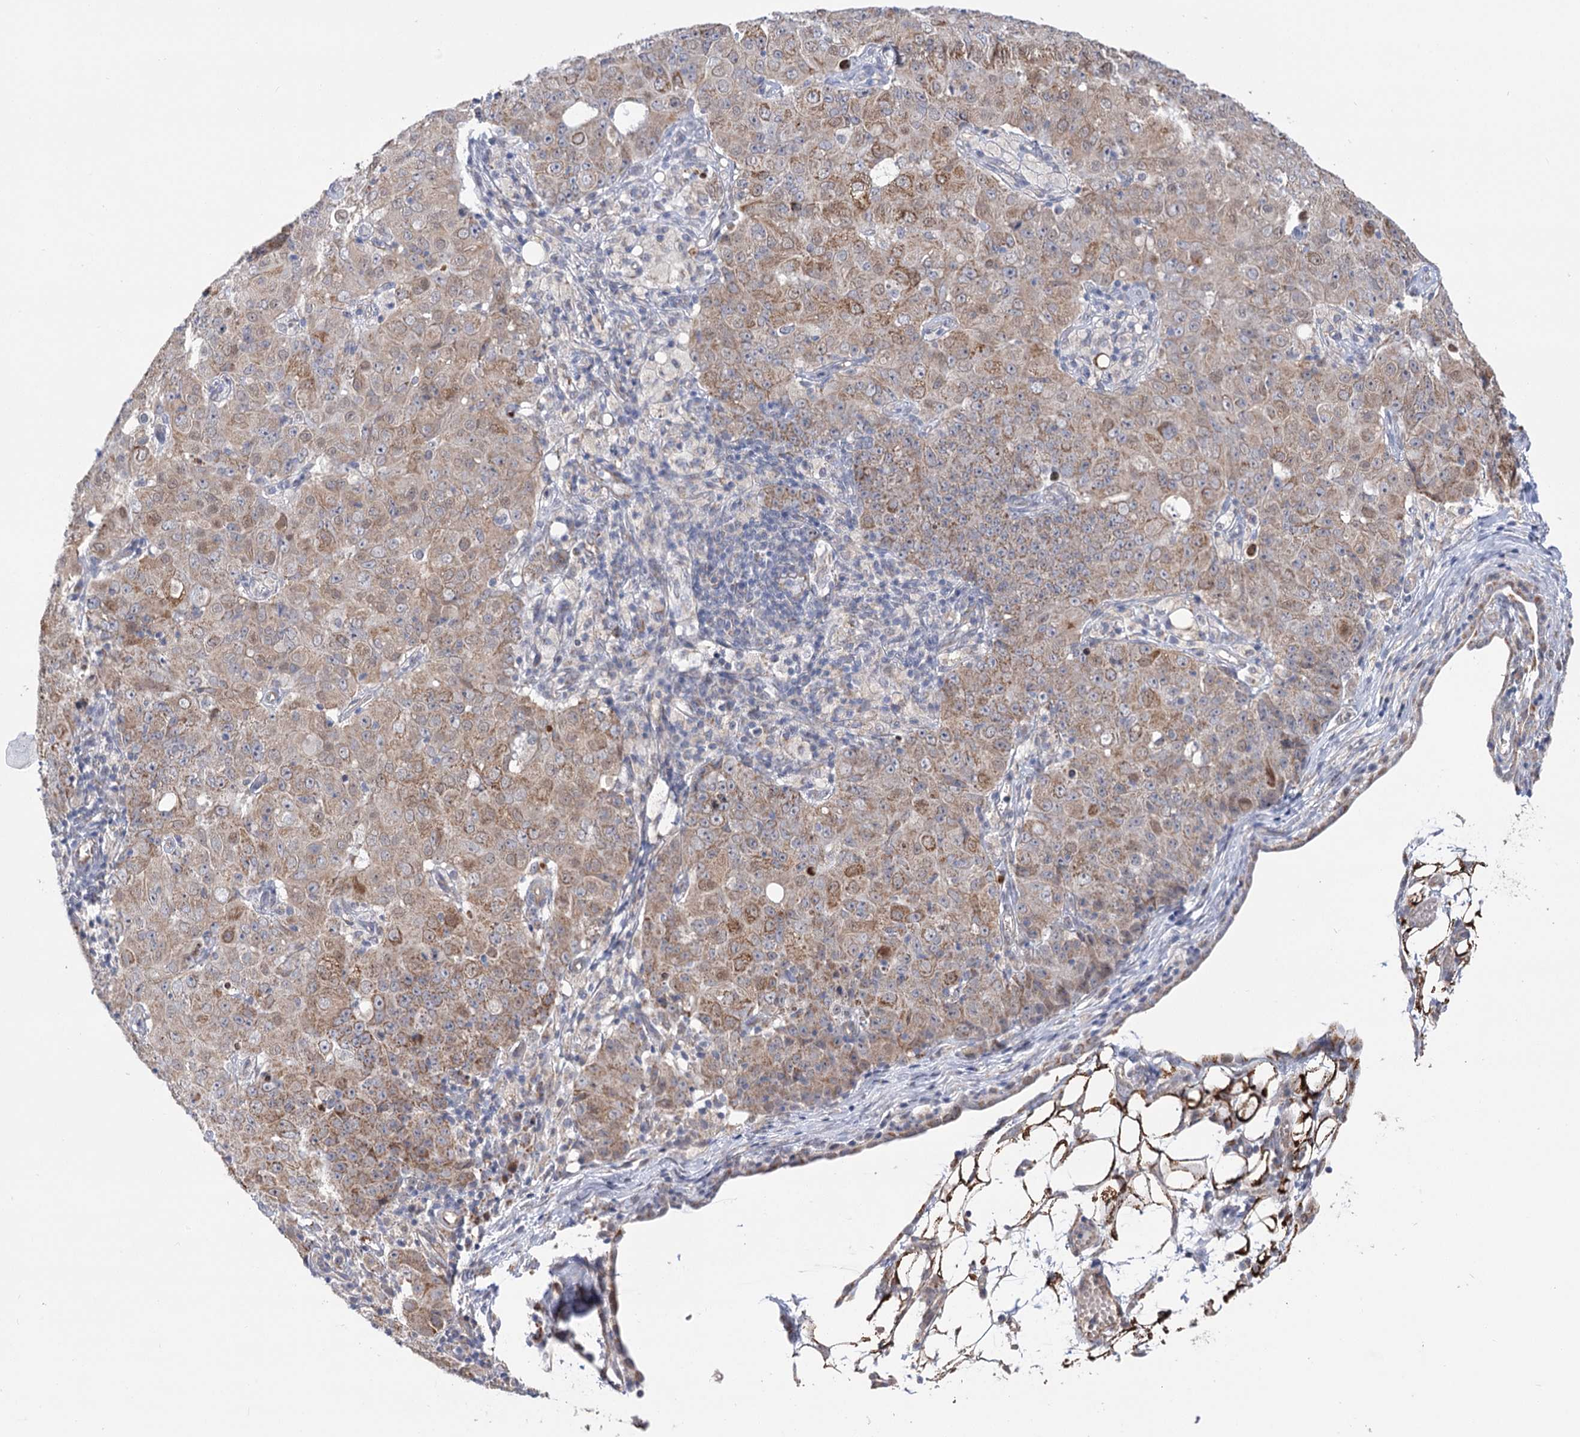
{"staining": {"intensity": "moderate", "quantity": ">75%", "location": "cytoplasmic/membranous"}, "tissue": "ovarian cancer", "cell_type": "Tumor cells", "image_type": "cancer", "snomed": [{"axis": "morphology", "description": "Carcinoma, endometroid"}, {"axis": "topography", "description": "Ovary"}], "caption": "Ovarian endometroid carcinoma stained with a protein marker demonstrates moderate staining in tumor cells.", "gene": "ECHDC3", "patient": {"sex": "female", "age": 42}}